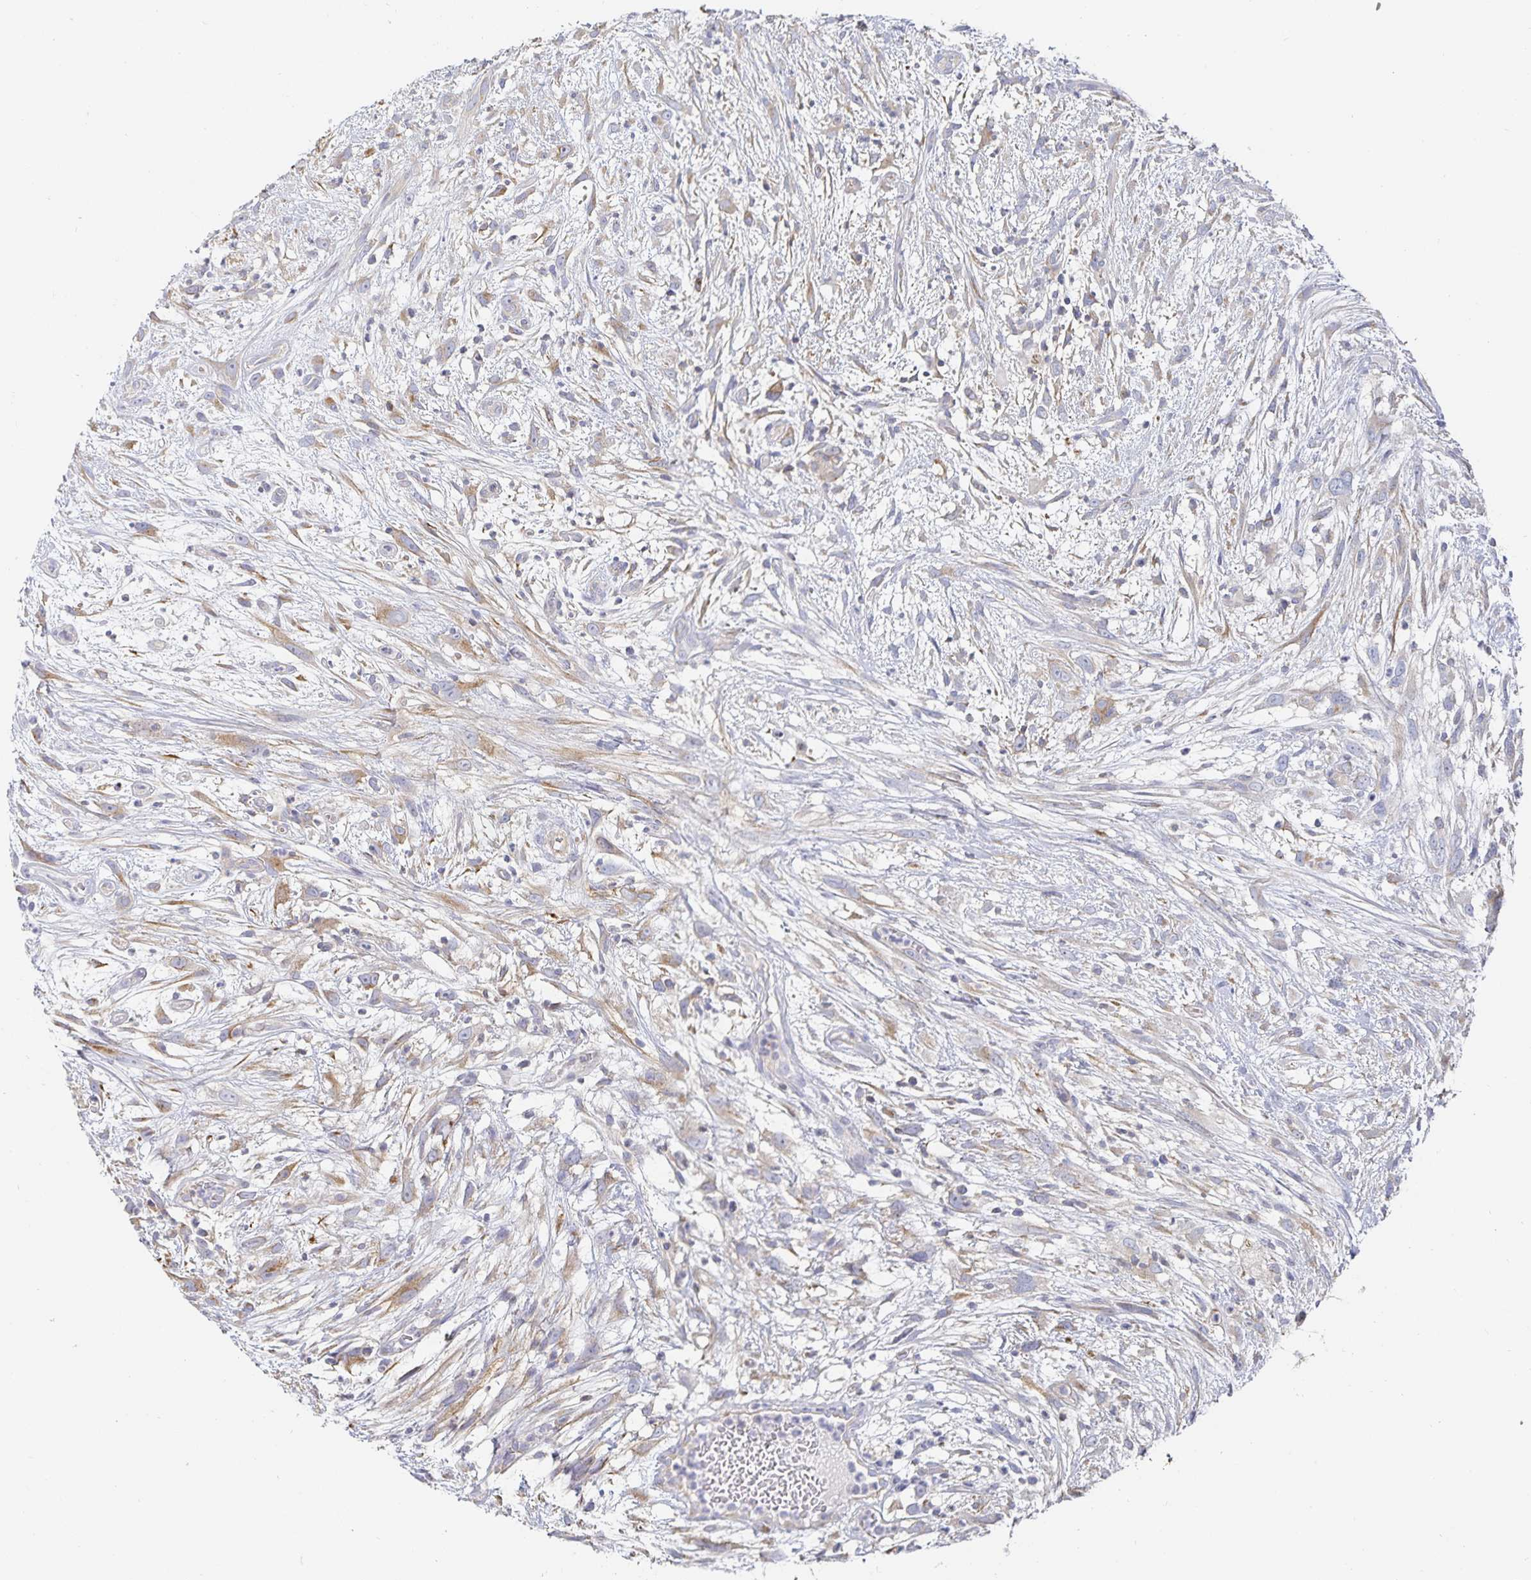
{"staining": {"intensity": "weak", "quantity": "25%-75%", "location": "cytoplasmic/membranous"}, "tissue": "head and neck cancer", "cell_type": "Tumor cells", "image_type": "cancer", "snomed": [{"axis": "morphology", "description": "Squamous cell carcinoma, NOS"}, {"axis": "topography", "description": "Head-Neck"}], "caption": "This is an image of immunohistochemistry (IHC) staining of squamous cell carcinoma (head and neck), which shows weak expression in the cytoplasmic/membranous of tumor cells.", "gene": "SFTPA1", "patient": {"sex": "male", "age": 65}}